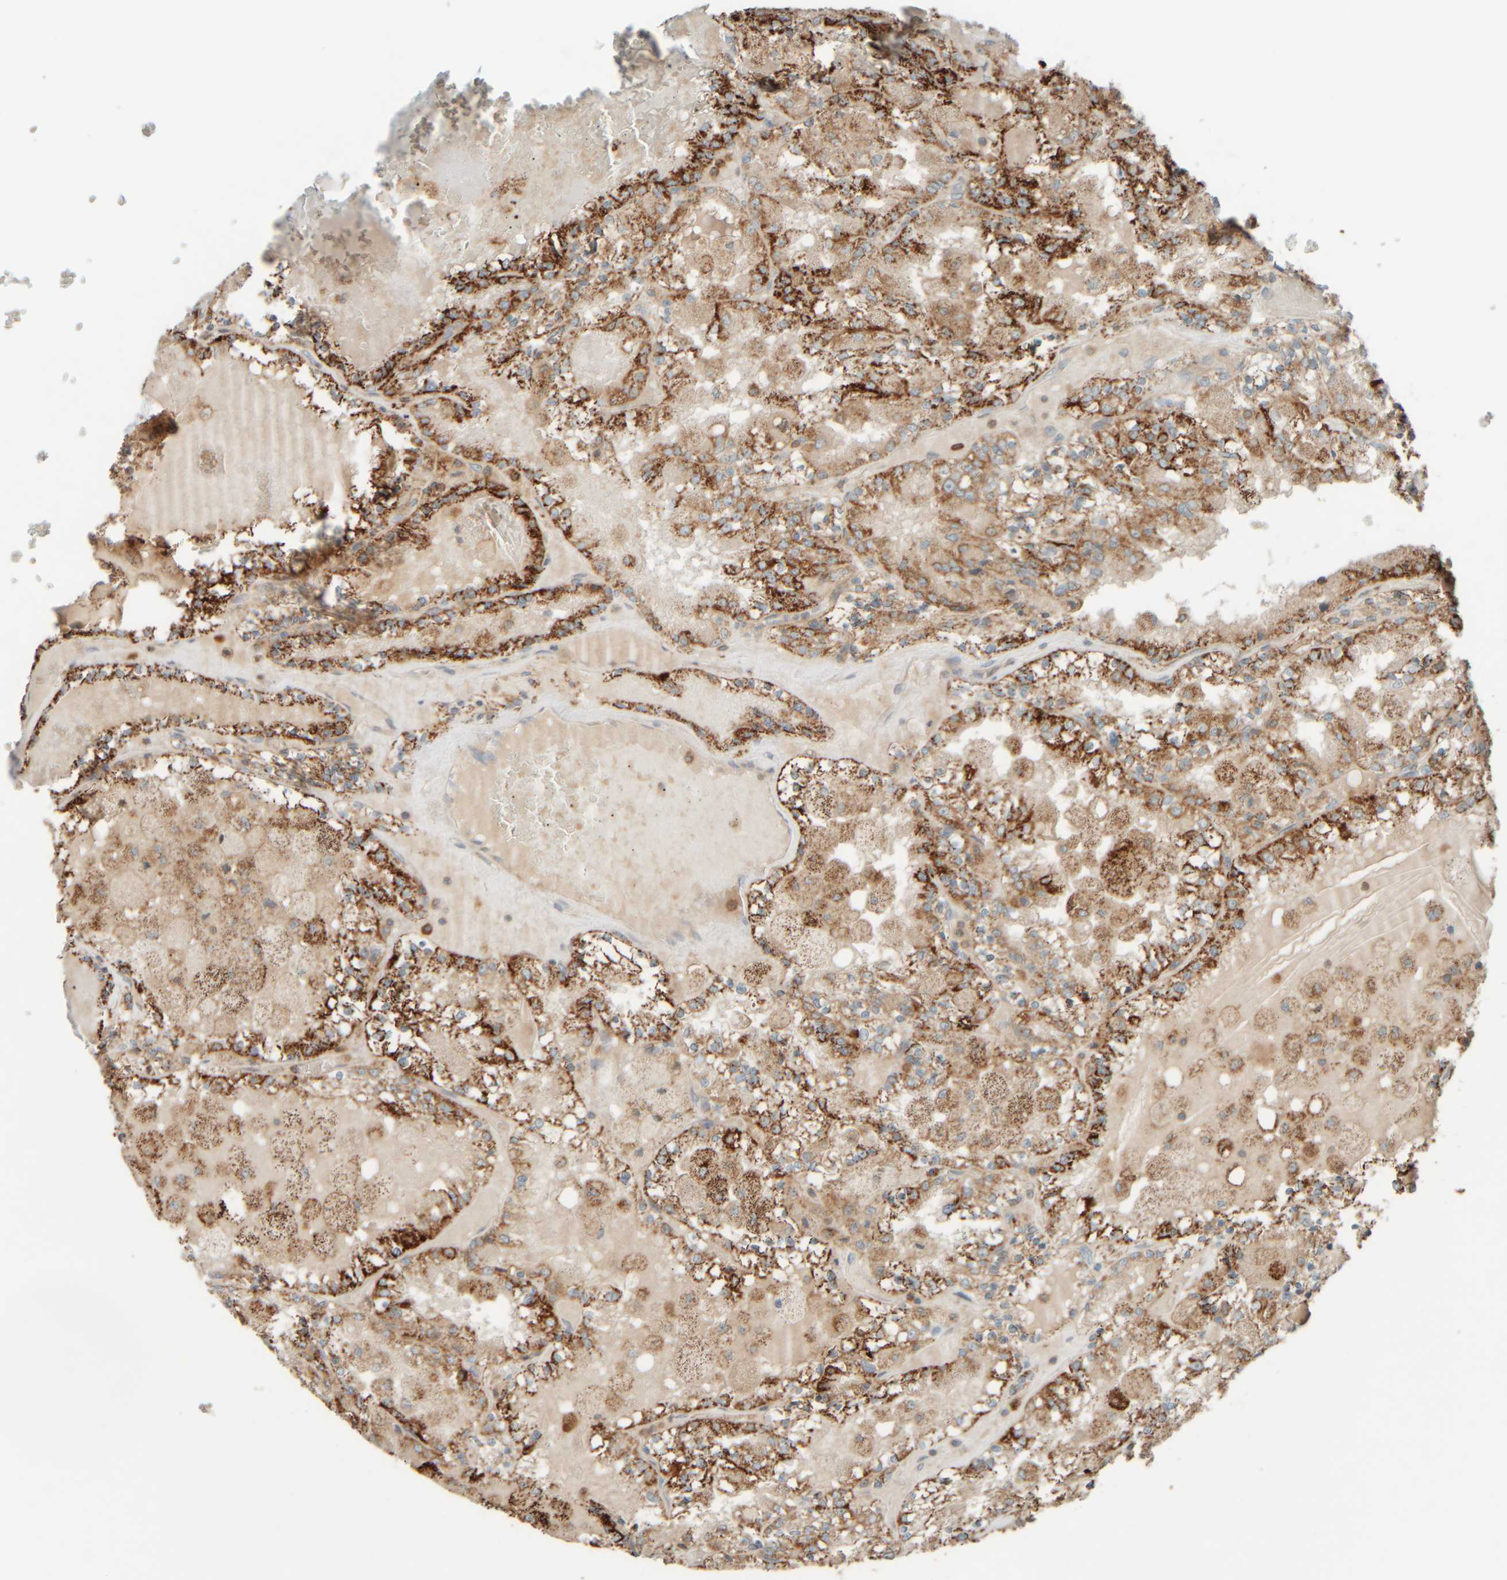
{"staining": {"intensity": "strong", "quantity": ">75%", "location": "cytoplasmic/membranous"}, "tissue": "renal cancer", "cell_type": "Tumor cells", "image_type": "cancer", "snomed": [{"axis": "morphology", "description": "Adenocarcinoma, NOS"}, {"axis": "topography", "description": "Kidney"}], "caption": "Immunohistochemistry (IHC) of adenocarcinoma (renal) displays high levels of strong cytoplasmic/membranous expression in approximately >75% of tumor cells. (DAB IHC, brown staining for protein, blue staining for nuclei).", "gene": "SPAG5", "patient": {"sex": "female", "age": 56}}